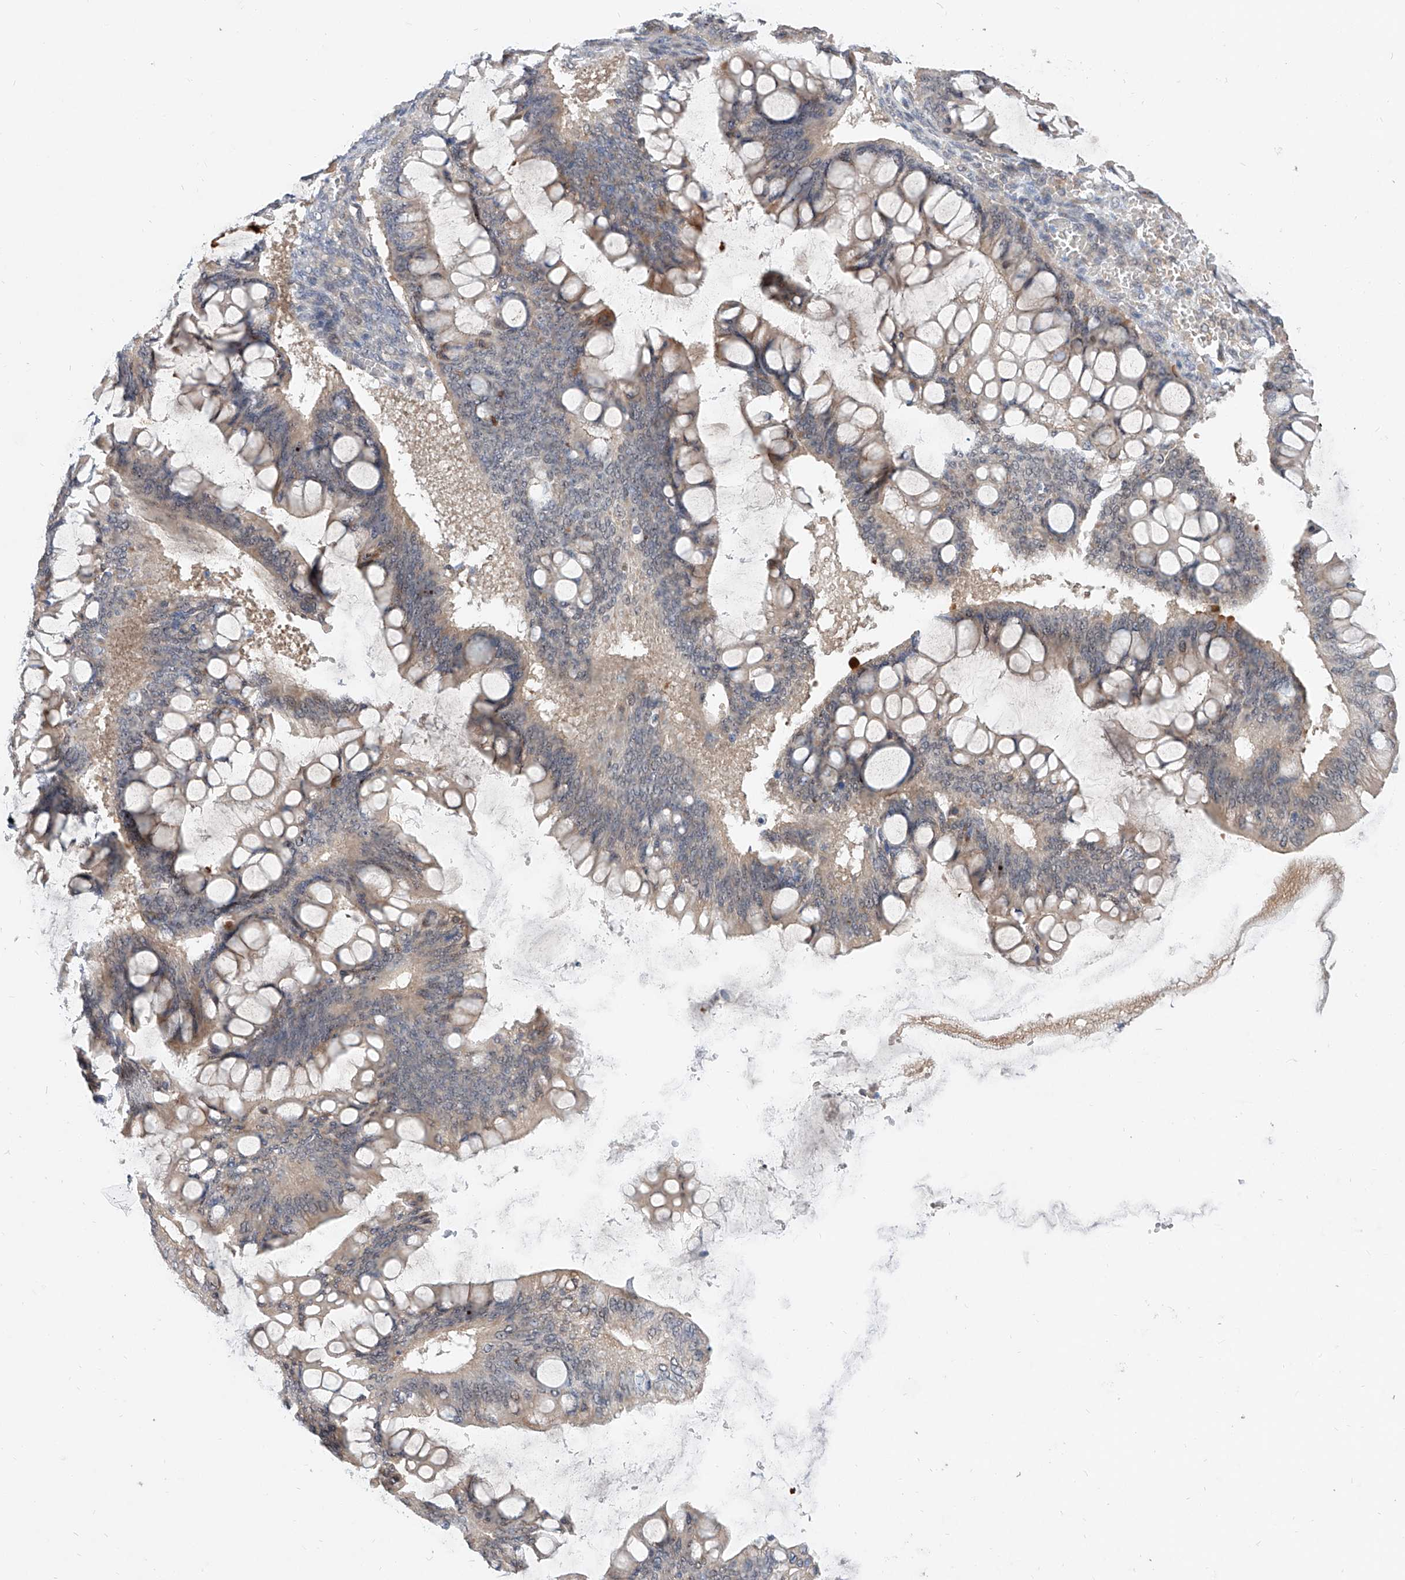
{"staining": {"intensity": "weak", "quantity": "<25%", "location": "nuclear"}, "tissue": "ovarian cancer", "cell_type": "Tumor cells", "image_type": "cancer", "snomed": [{"axis": "morphology", "description": "Cystadenocarcinoma, mucinous, NOS"}, {"axis": "topography", "description": "Ovary"}], "caption": "The histopathology image displays no staining of tumor cells in mucinous cystadenocarcinoma (ovarian).", "gene": "CARMIL3", "patient": {"sex": "female", "age": 73}}